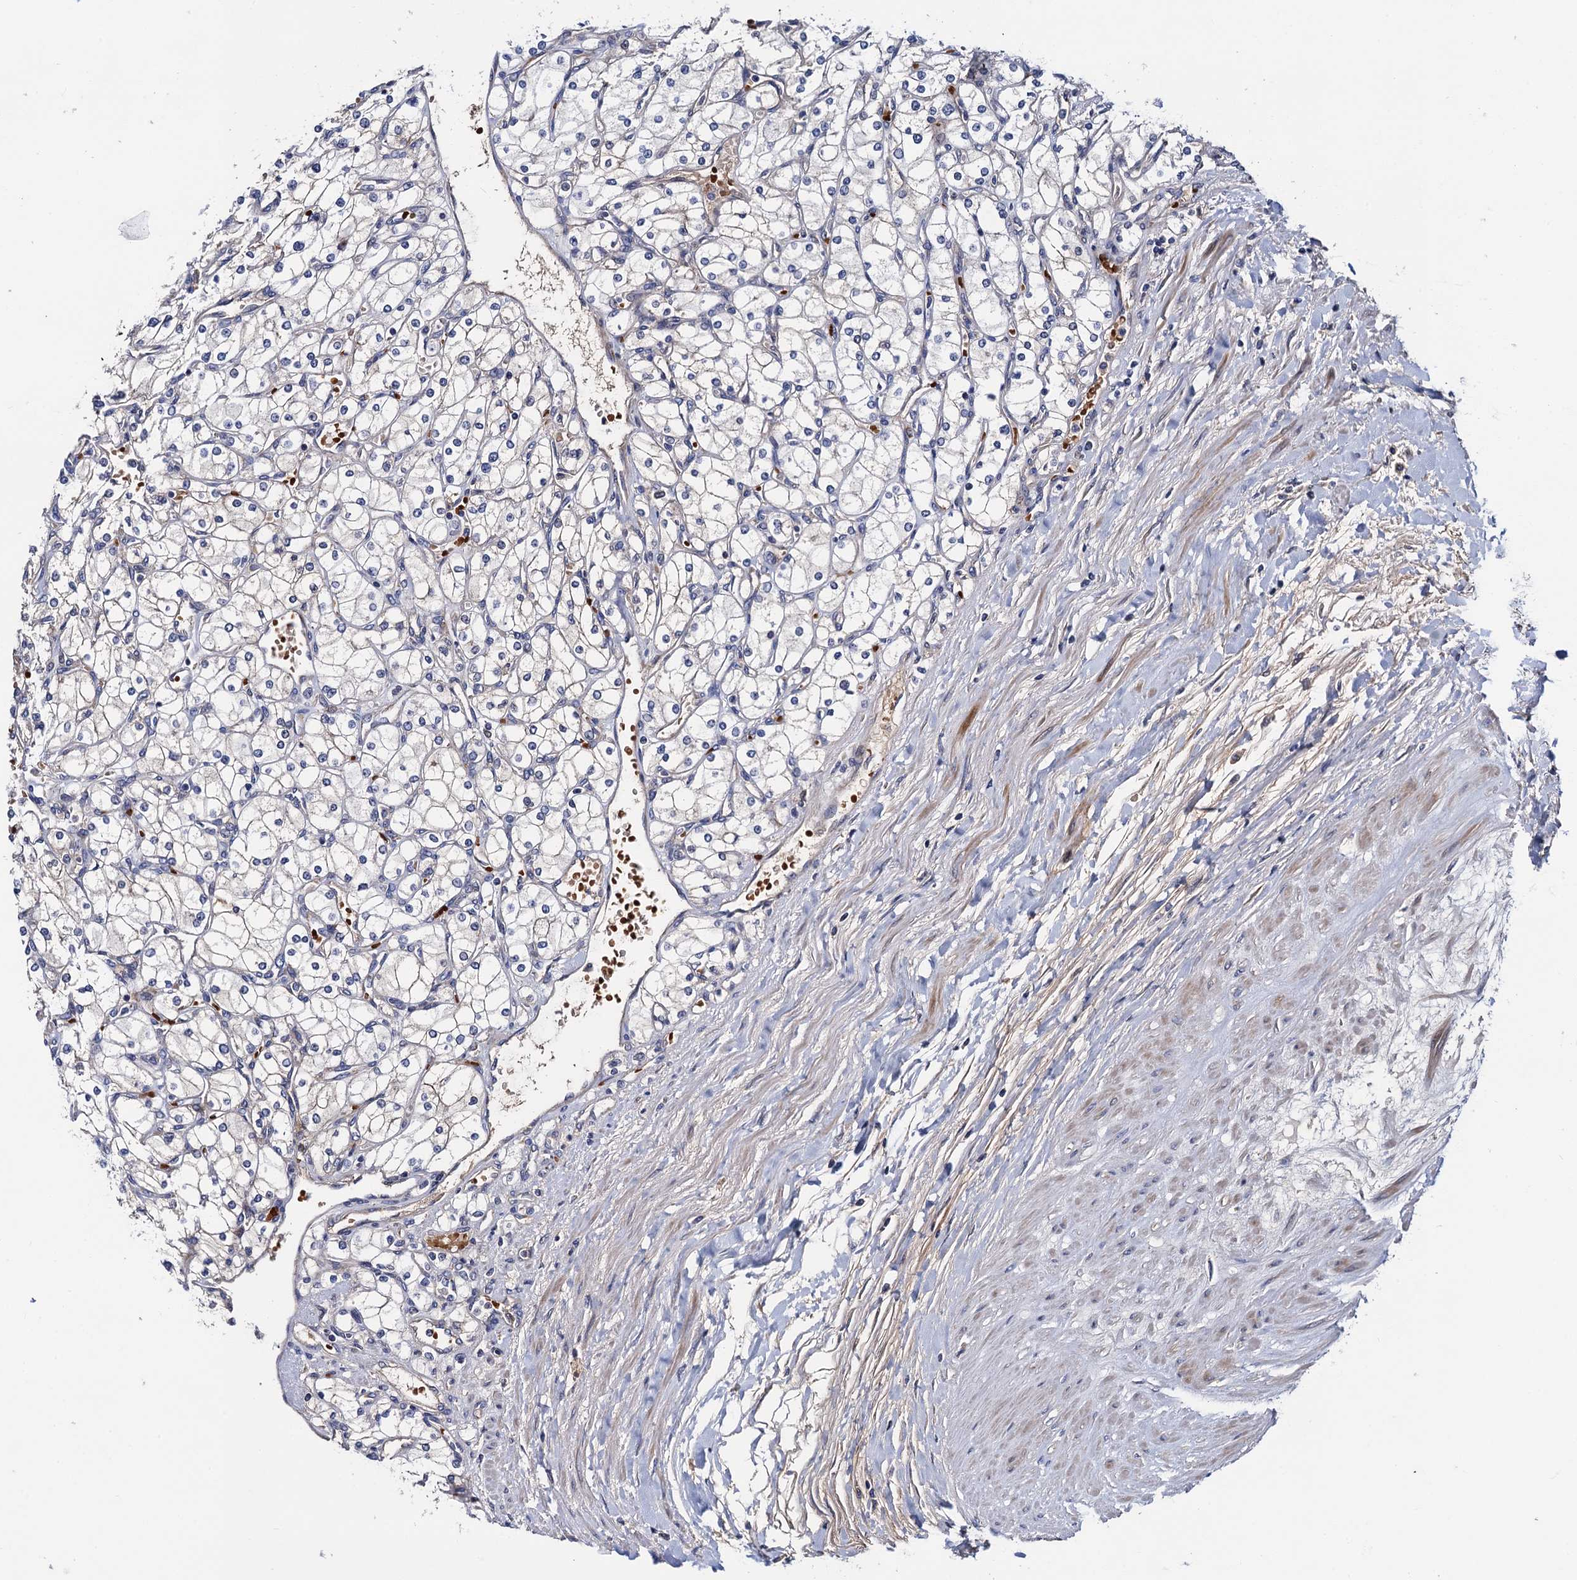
{"staining": {"intensity": "negative", "quantity": "none", "location": "none"}, "tissue": "renal cancer", "cell_type": "Tumor cells", "image_type": "cancer", "snomed": [{"axis": "morphology", "description": "Adenocarcinoma, NOS"}, {"axis": "topography", "description": "Kidney"}], "caption": "Immunohistochemistry (IHC) of renal cancer (adenocarcinoma) demonstrates no staining in tumor cells. The staining is performed using DAB (3,3'-diaminobenzidine) brown chromogen with nuclei counter-stained in using hematoxylin.", "gene": "TRMT112", "patient": {"sex": "male", "age": 80}}